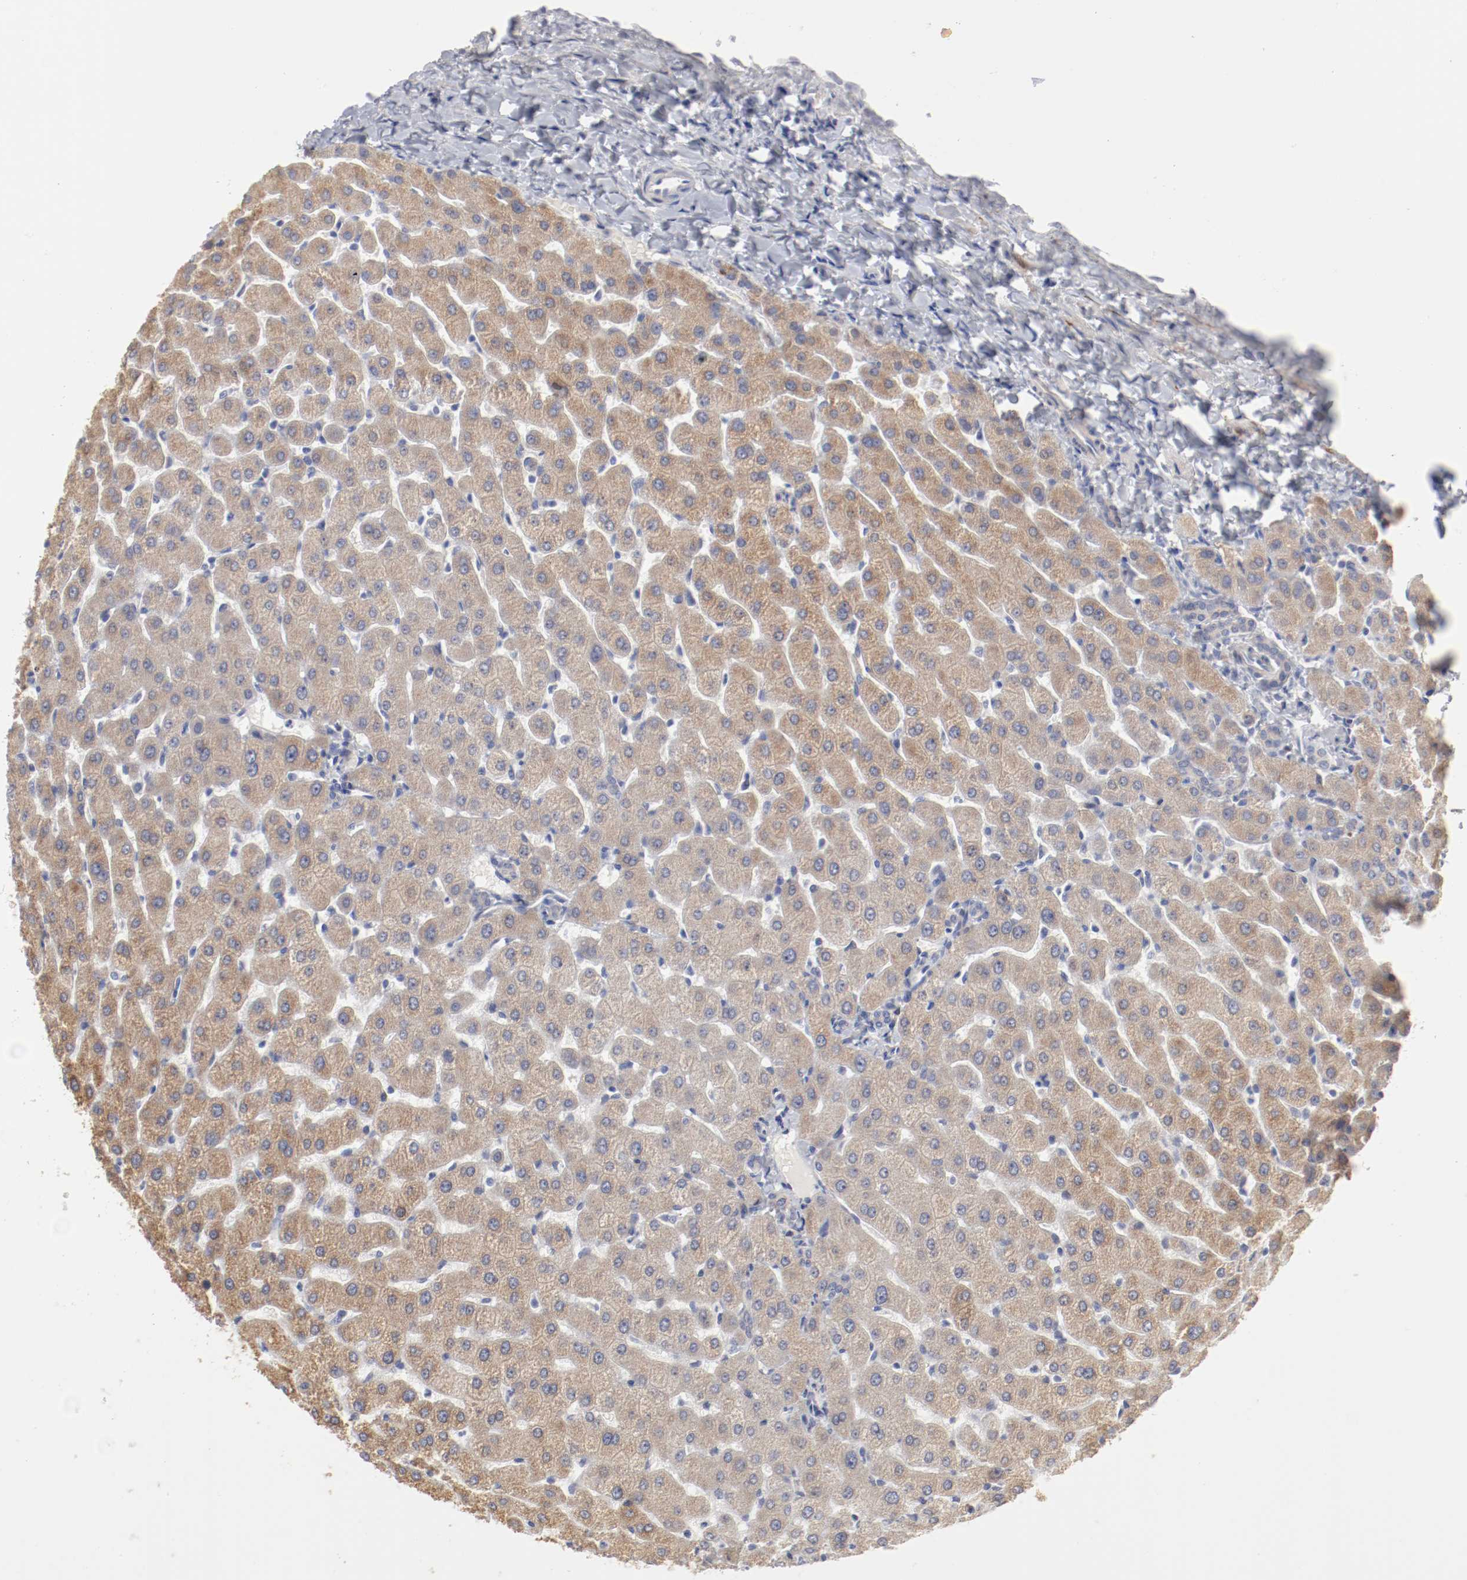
{"staining": {"intensity": "moderate", "quantity": "25%-75%", "location": "cytoplasmic/membranous"}, "tissue": "liver", "cell_type": "Cholangiocytes", "image_type": "normal", "snomed": [{"axis": "morphology", "description": "Normal tissue, NOS"}, {"axis": "morphology", "description": "Fibrosis, NOS"}, {"axis": "topography", "description": "Liver"}], "caption": "A medium amount of moderate cytoplasmic/membranous expression is seen in about 25%-75% of cholangiocytes in benign liver.", "gene": "SH3BGR", "patient": {"sex": "female", "age": 29}}